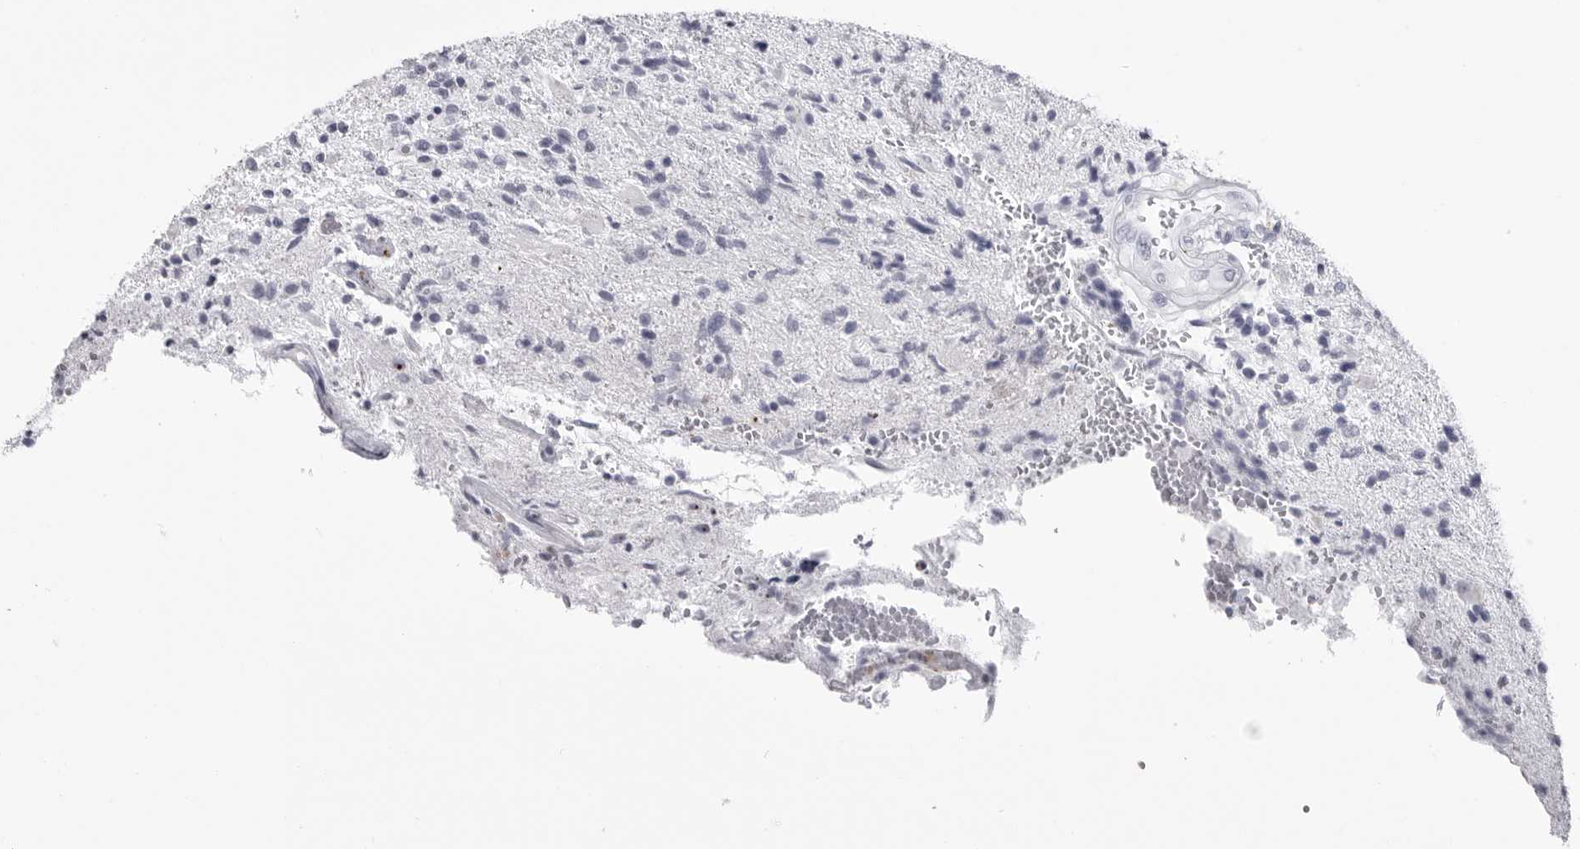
{"staining": {"intensity": "negative", "quantity": "none", "location": "none"}, "tissue": "glioma", "cell_type": "Tumor cells", "image_type": "cancer", "snomed": [{"axis": "morphology", "description": "Glioma, malignant, High grade"}, {"axis": "topography", "description": "Brain"}], "caption": "Glioma stained for a protein using immunohistochemistry exhibits no staining tumor cells.", "gene": "COL26A1", "patient": {"sex": "male", "age": 72}}